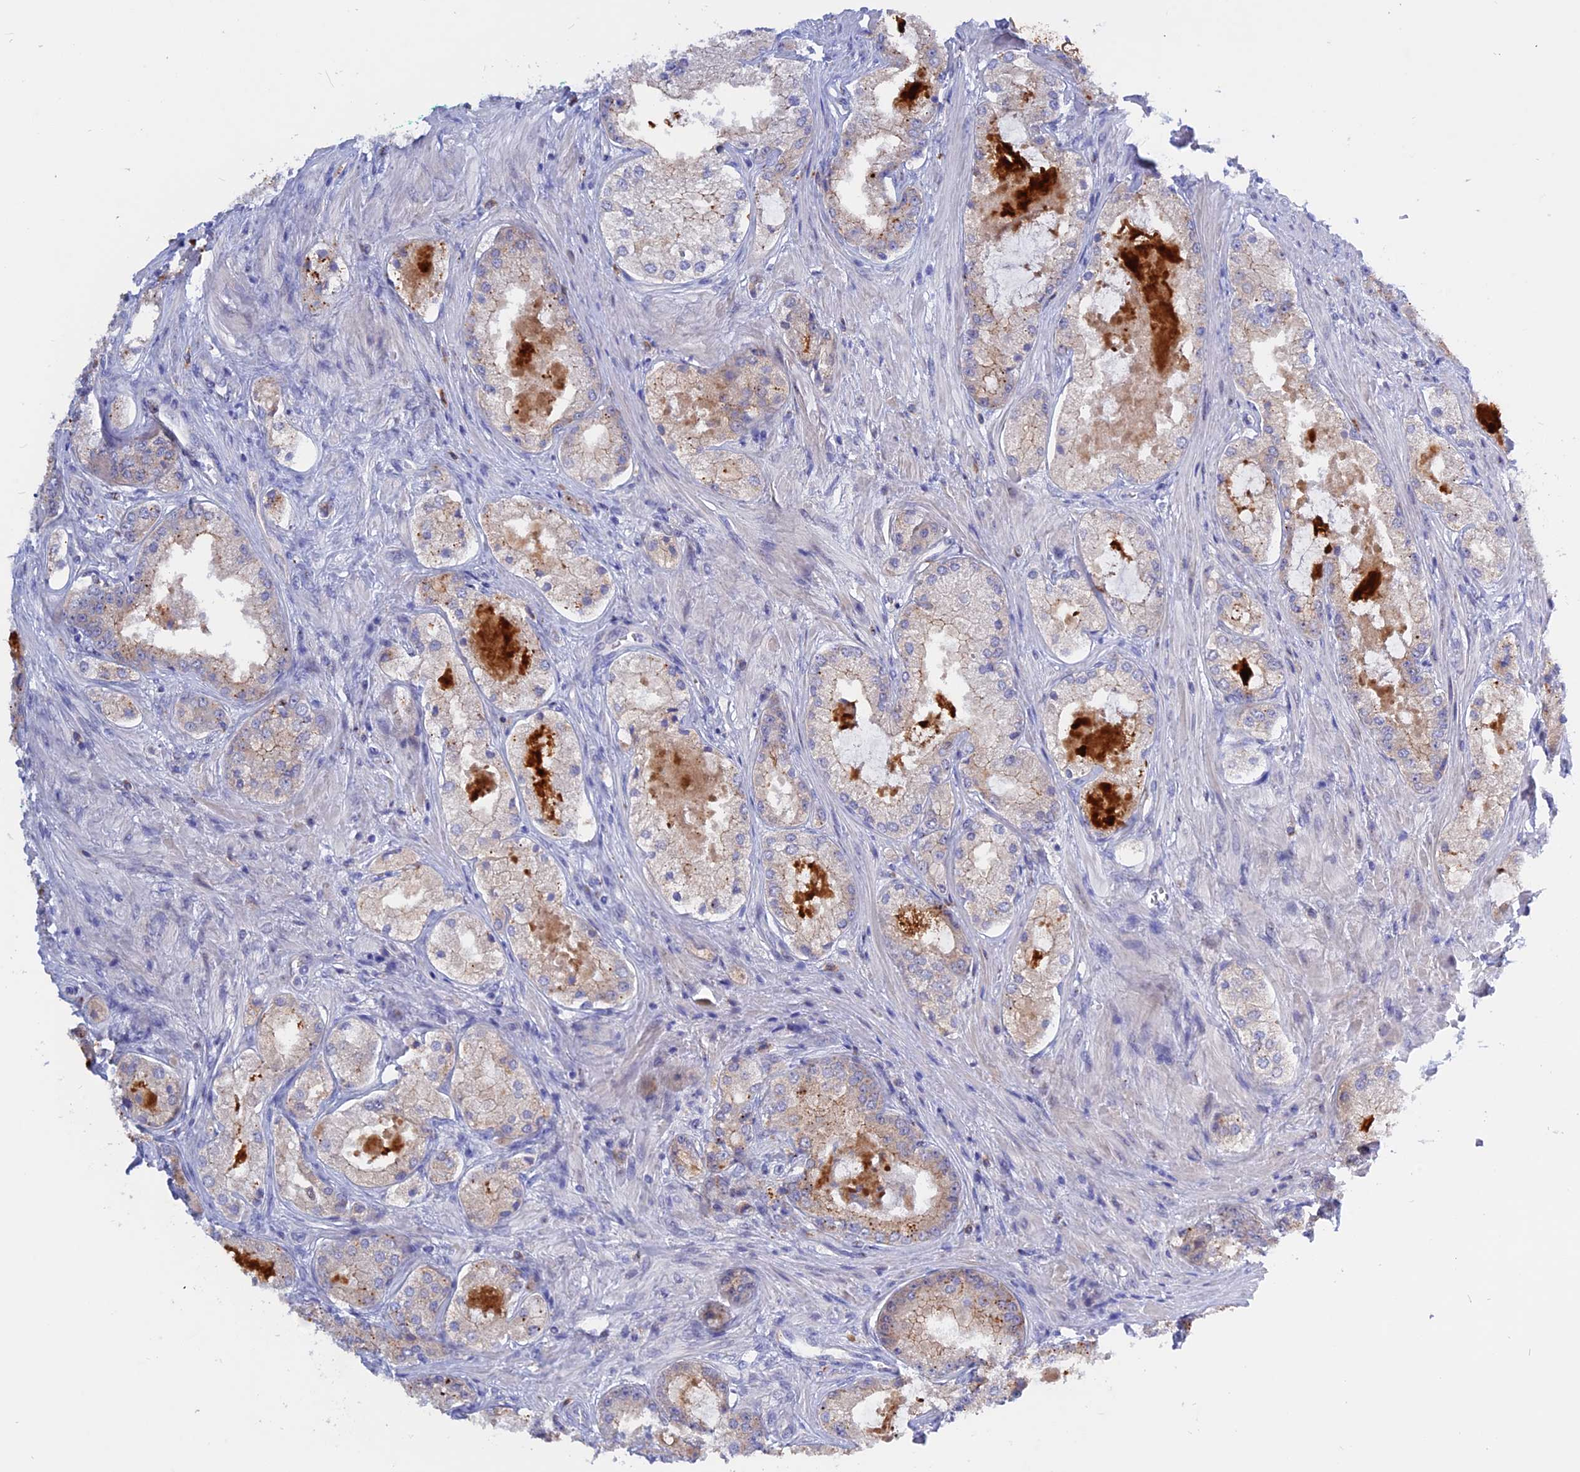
{"staining": {"intensity": "moderate", "quantity": "<25%", "location": "cytoplasmic/membranous"}, "tissue": "prostate cancer", "cell_type": "Tumor cells", "image_type": "cancer", "snomed": [{"axis": "morphology", "description": "Adenocarcinoma, Low grade"}, {"axis": "topography", "description": "Prostate"}], "caption": "Prostate cancer stained for a protein displays moderate cytoplasmic/membranous positivity in tumor cells.", "gene": "GK5", "patient": {"sex": "male", "age": 68}}